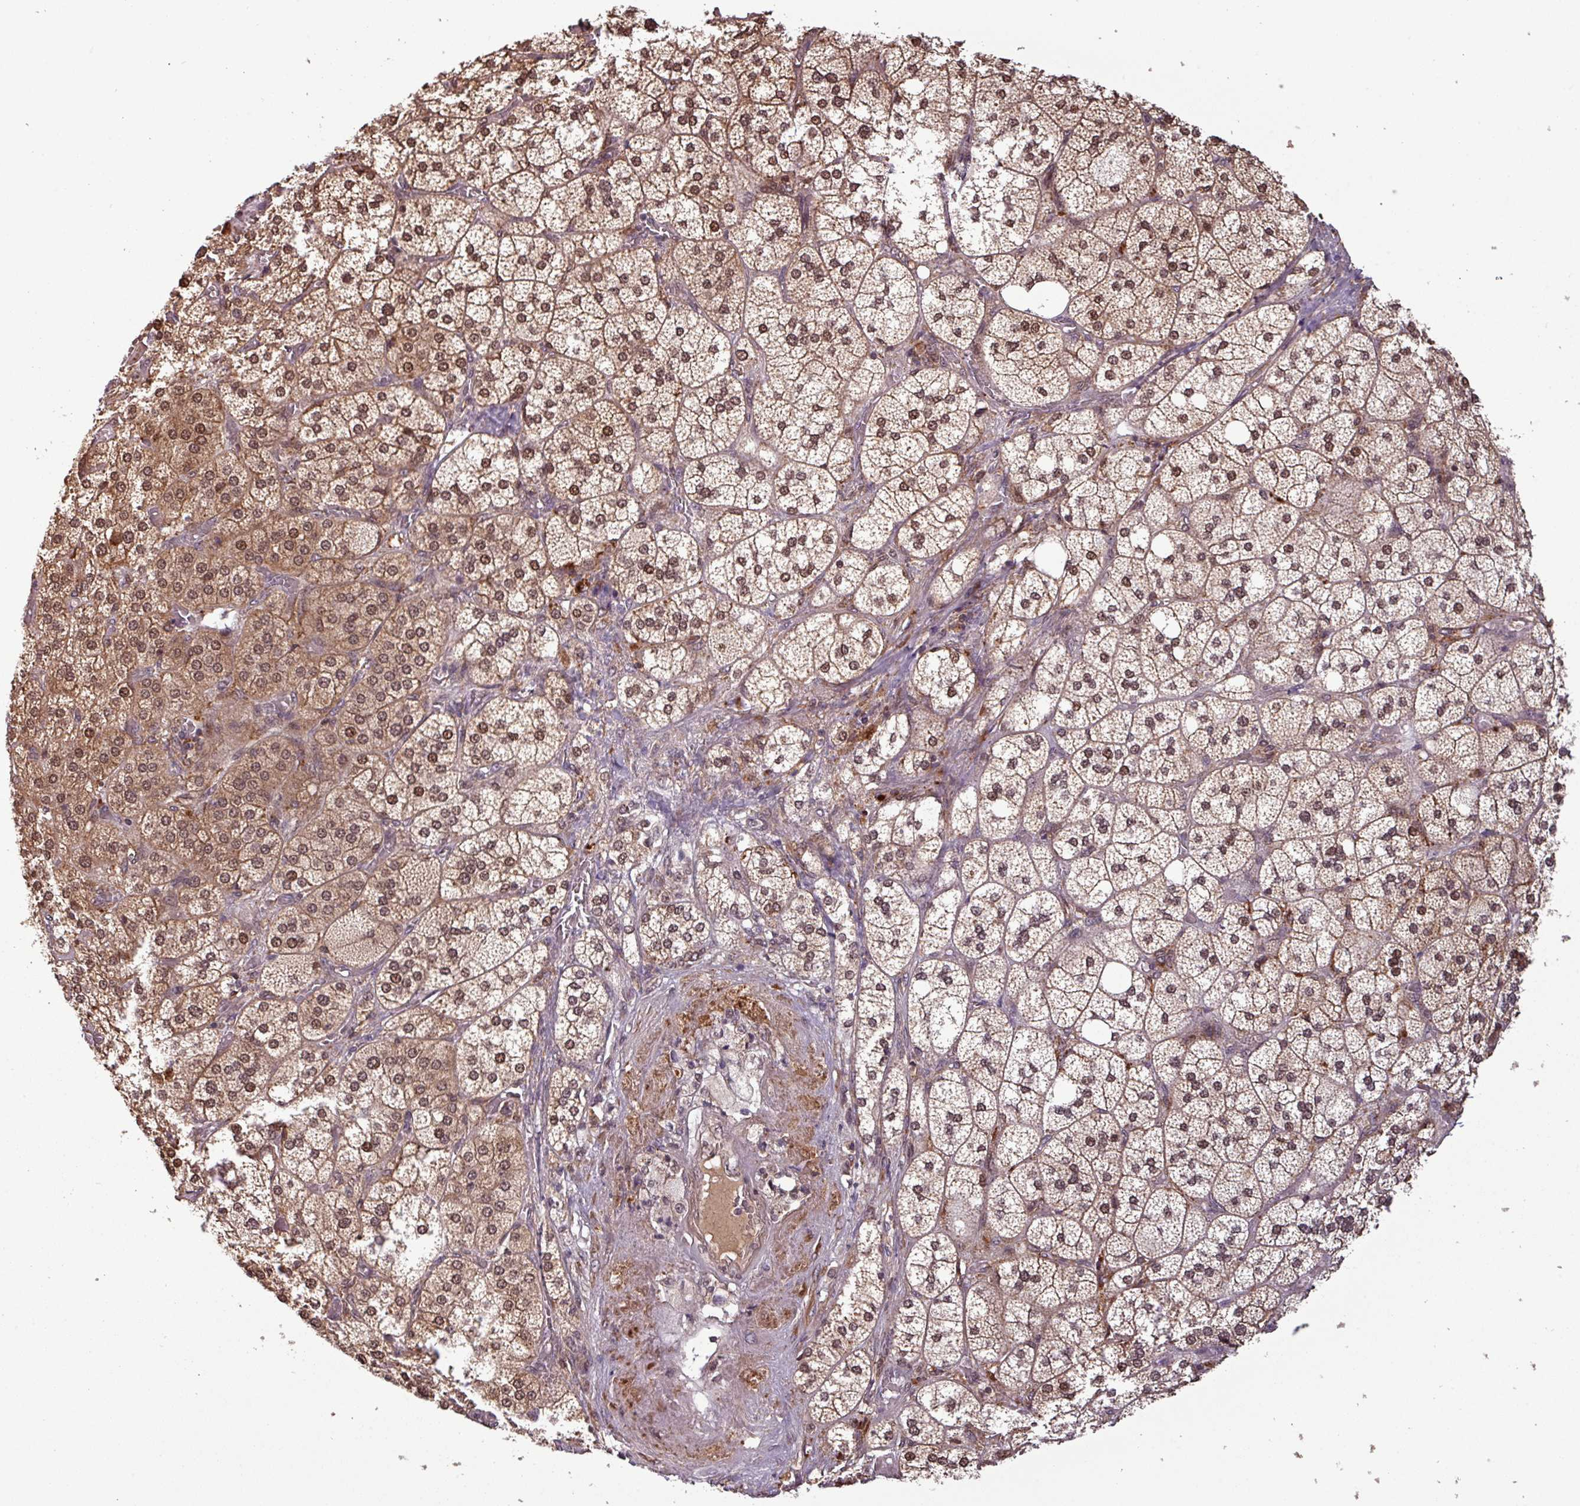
{"staining": {"intensity": "strong", "quantity": ">75%", "location": "nuclear"}, "tissue": "adrenal gland", "cell_type": "Glandular cells", "image_type": "normal", "snomed": [{"axis": "morphology", "description": "Normal tissue, NOS"}, {"axis": "topography", "description": "Adrenal gland"}], "caption": "Immunohistochemical staining of unremarkable adrenal gland exhibits >75% levels of strong nuclear protein positivity in approximately >75% of glandular cells. The staining is performed using DAB brown chromogen to label protein expression. The nuclei are counter-stained blue using hematoxylin.", "gene": "NOB1", "patient": {"sex": "male", "age": 61}}